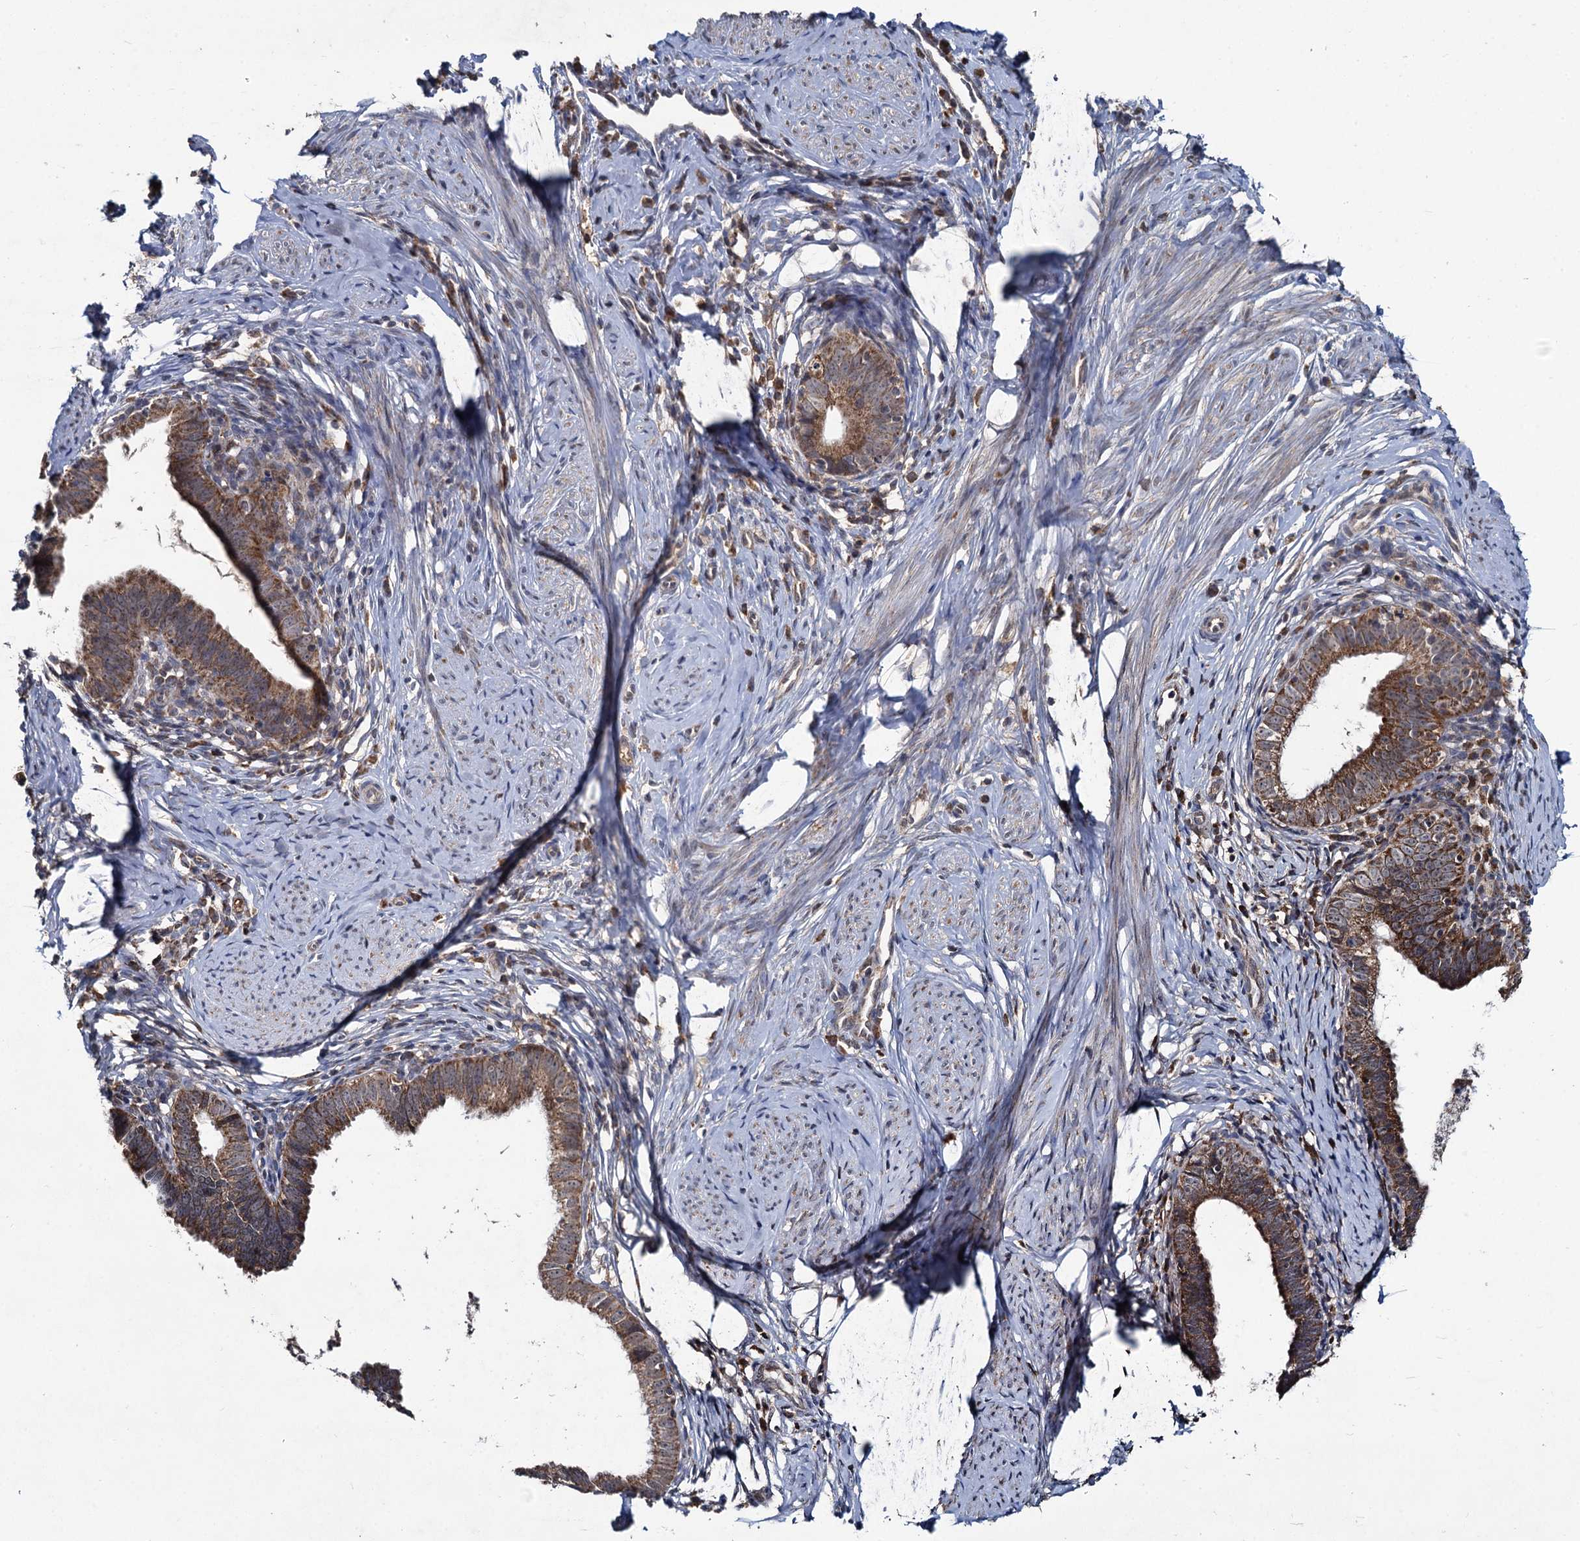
{"staining": {"intensity": "moderate", "quantity": ">75%", "location": "cytoplasmic/membranous"}, "tissue": "cervical cancer", "cell_type": "Tumor cells", "image_type": "cancer", "snomed": [{"axis": "morphology", "description": "Adenocarcinoma, NOS"}, {"axis": "topography", "description": "Cervix"}], "caption": "Protein expression analysis of cervical cancer (adenocarcinoma) demonstrates moderate cytoplasmic/membranous expression in about >75% of tumor cells.", "gene": "METTL4", "patient": {"sex": "female", "age": 36}}